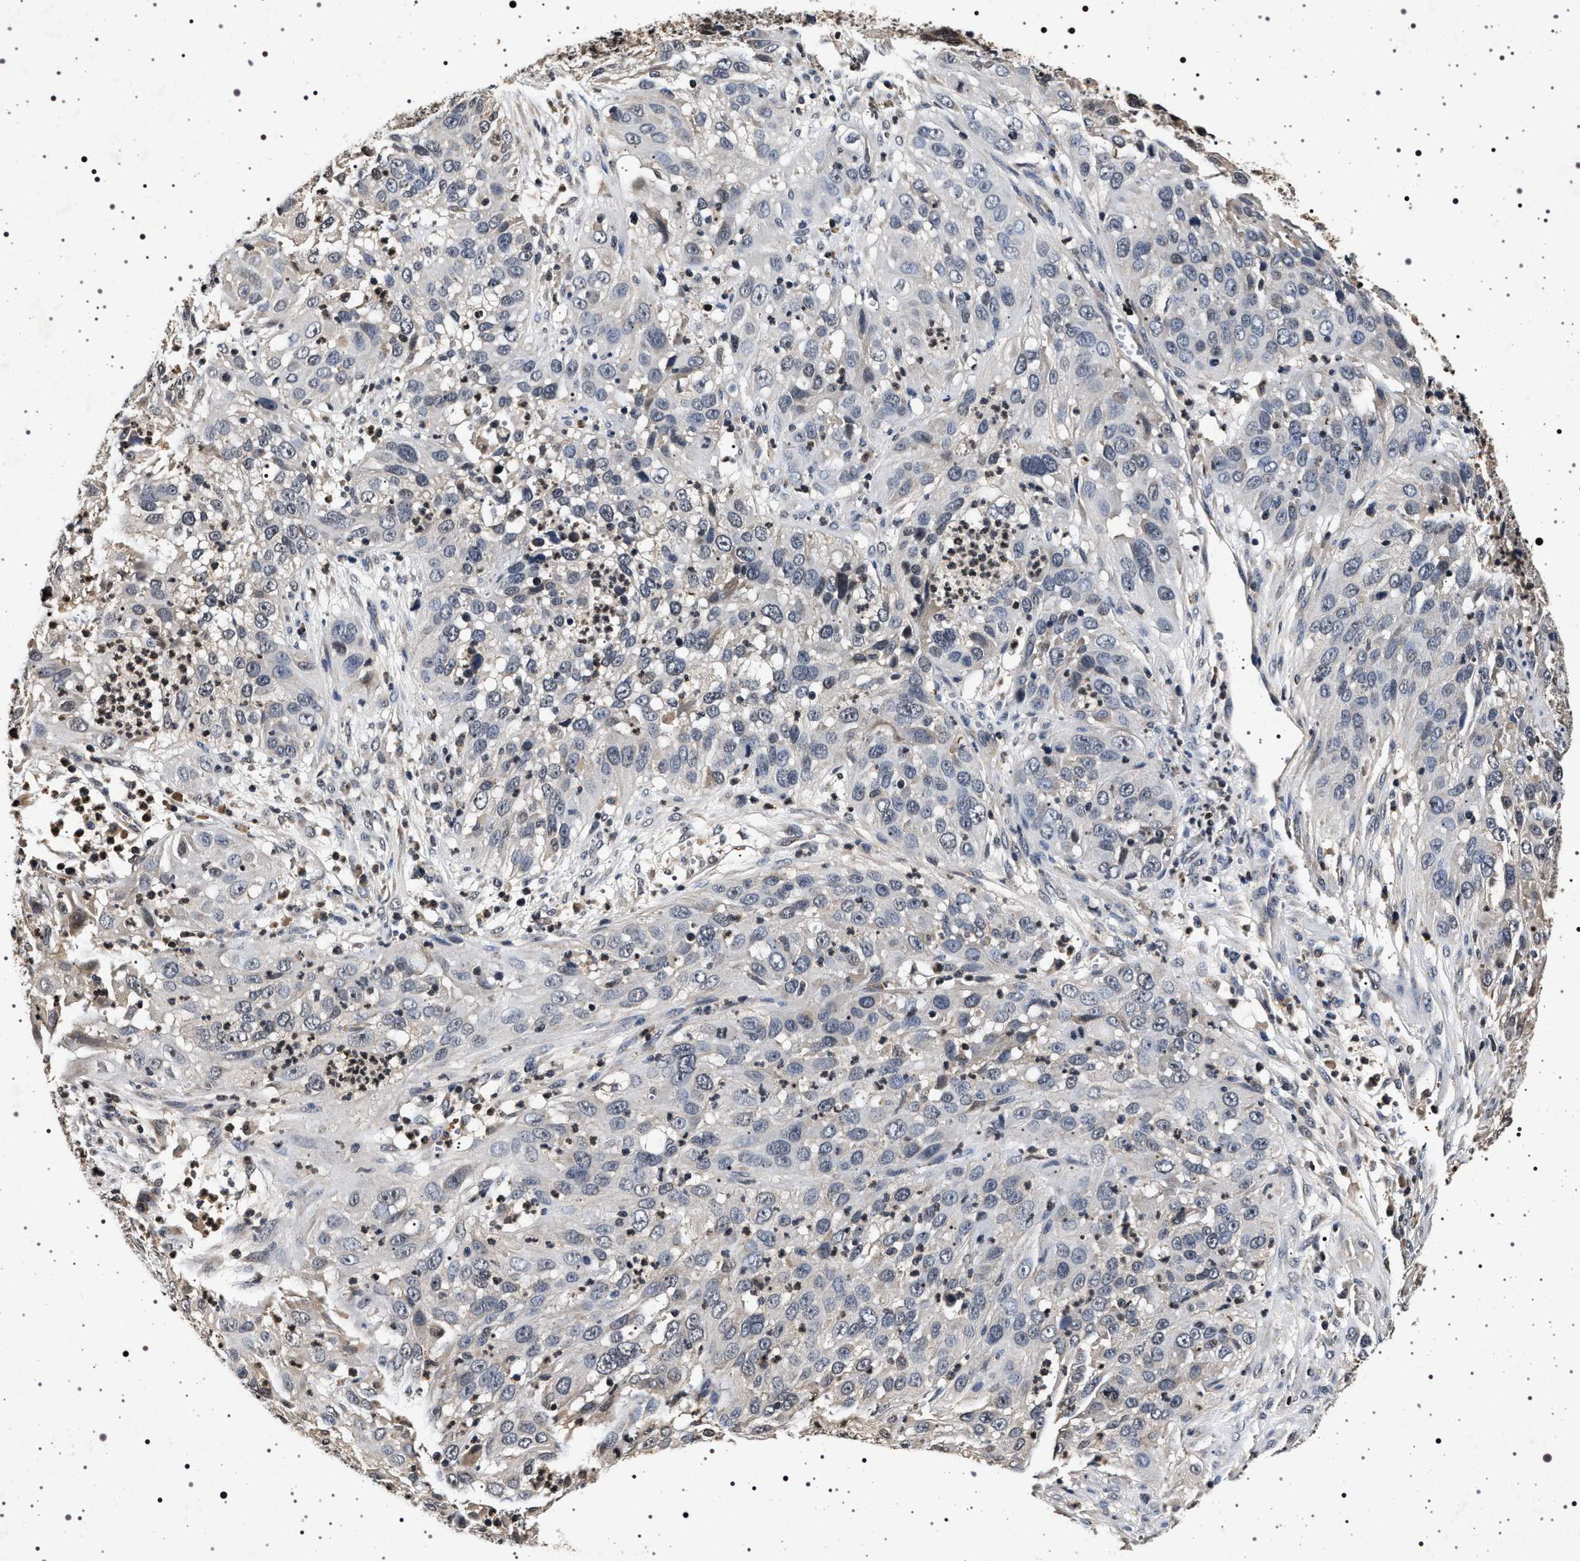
{"staining": {"intensity": "negative", "quantity": "none", "location": "none"}, "tissue": "cervical cancer", "cell_type": "Tumor cells", "image_type": "cancer", "snomed": [{"axis": "morphology", "description": "Squamous cell carcinoma, NOS"}, {"axis": "topography", "description": "Cervix"}], "caption": "Tumor cells are negative for protein expression in human cervical cancer (squamous cell carcinoma).", "gene": "CDKN1B", "patient": {"sex": "female", "age": 32}}